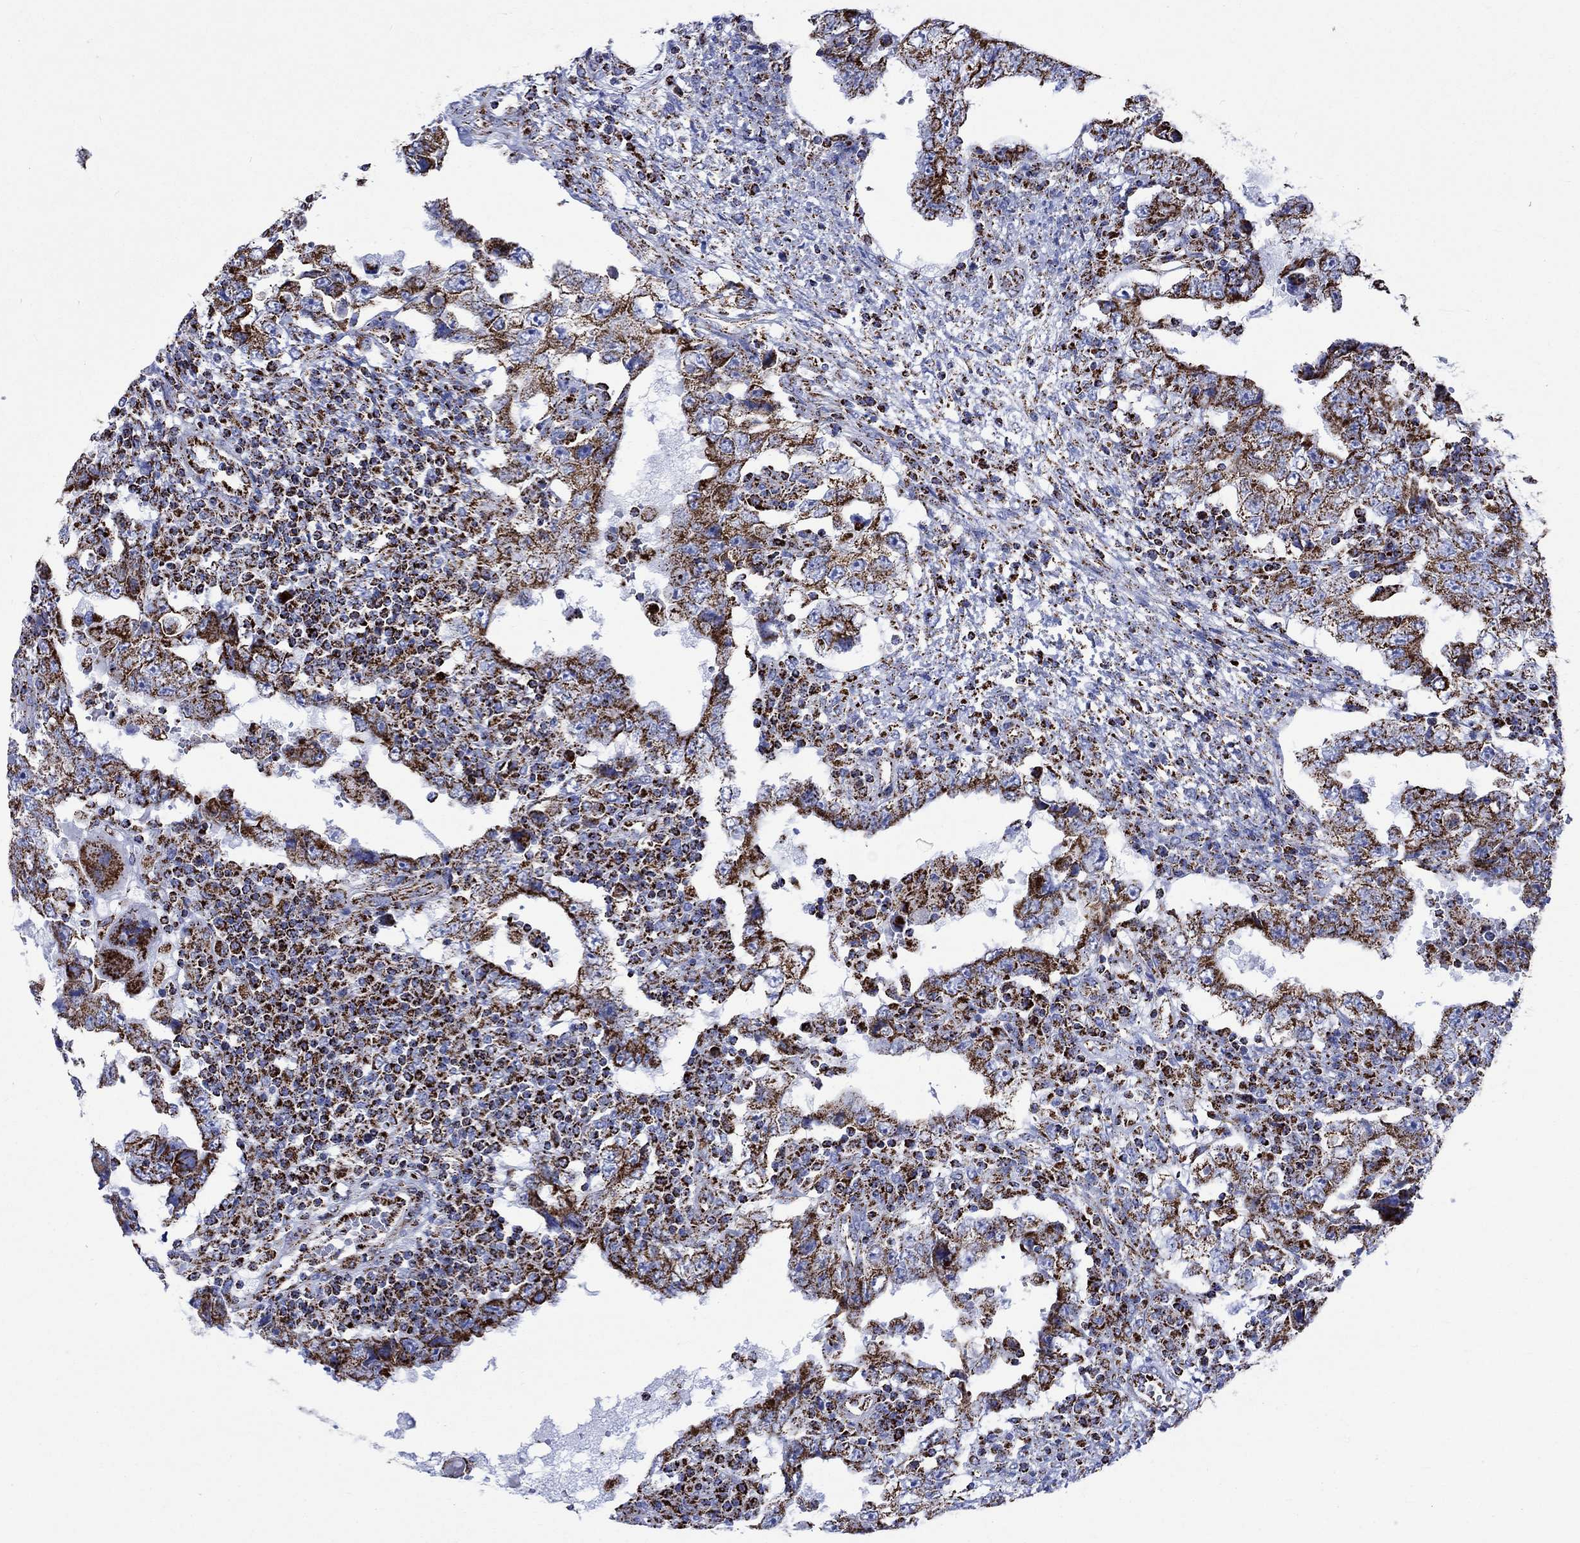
{"staining": {"intensity": "strong", "quantity": ">75%", "location": "cytoplasmic/membranous"}, "tissue": "testis cancer", "cell_type": "Tumor cells", "image_type": "cancer", "snomed": [{"axis": "morphology", "description": "Carcinoma, Embryonal, NOS"}, {"axis": "topography", "description": "Testis"}], "caption": "About >75% of tumor cells in testis embryonal carcinoma reveal strong cytoplasmic/membranous protein positivity as visualized by brown immunohistochemical staining.", "gene": "RCE1", "patient": {"sex": "male", "age": 26}}